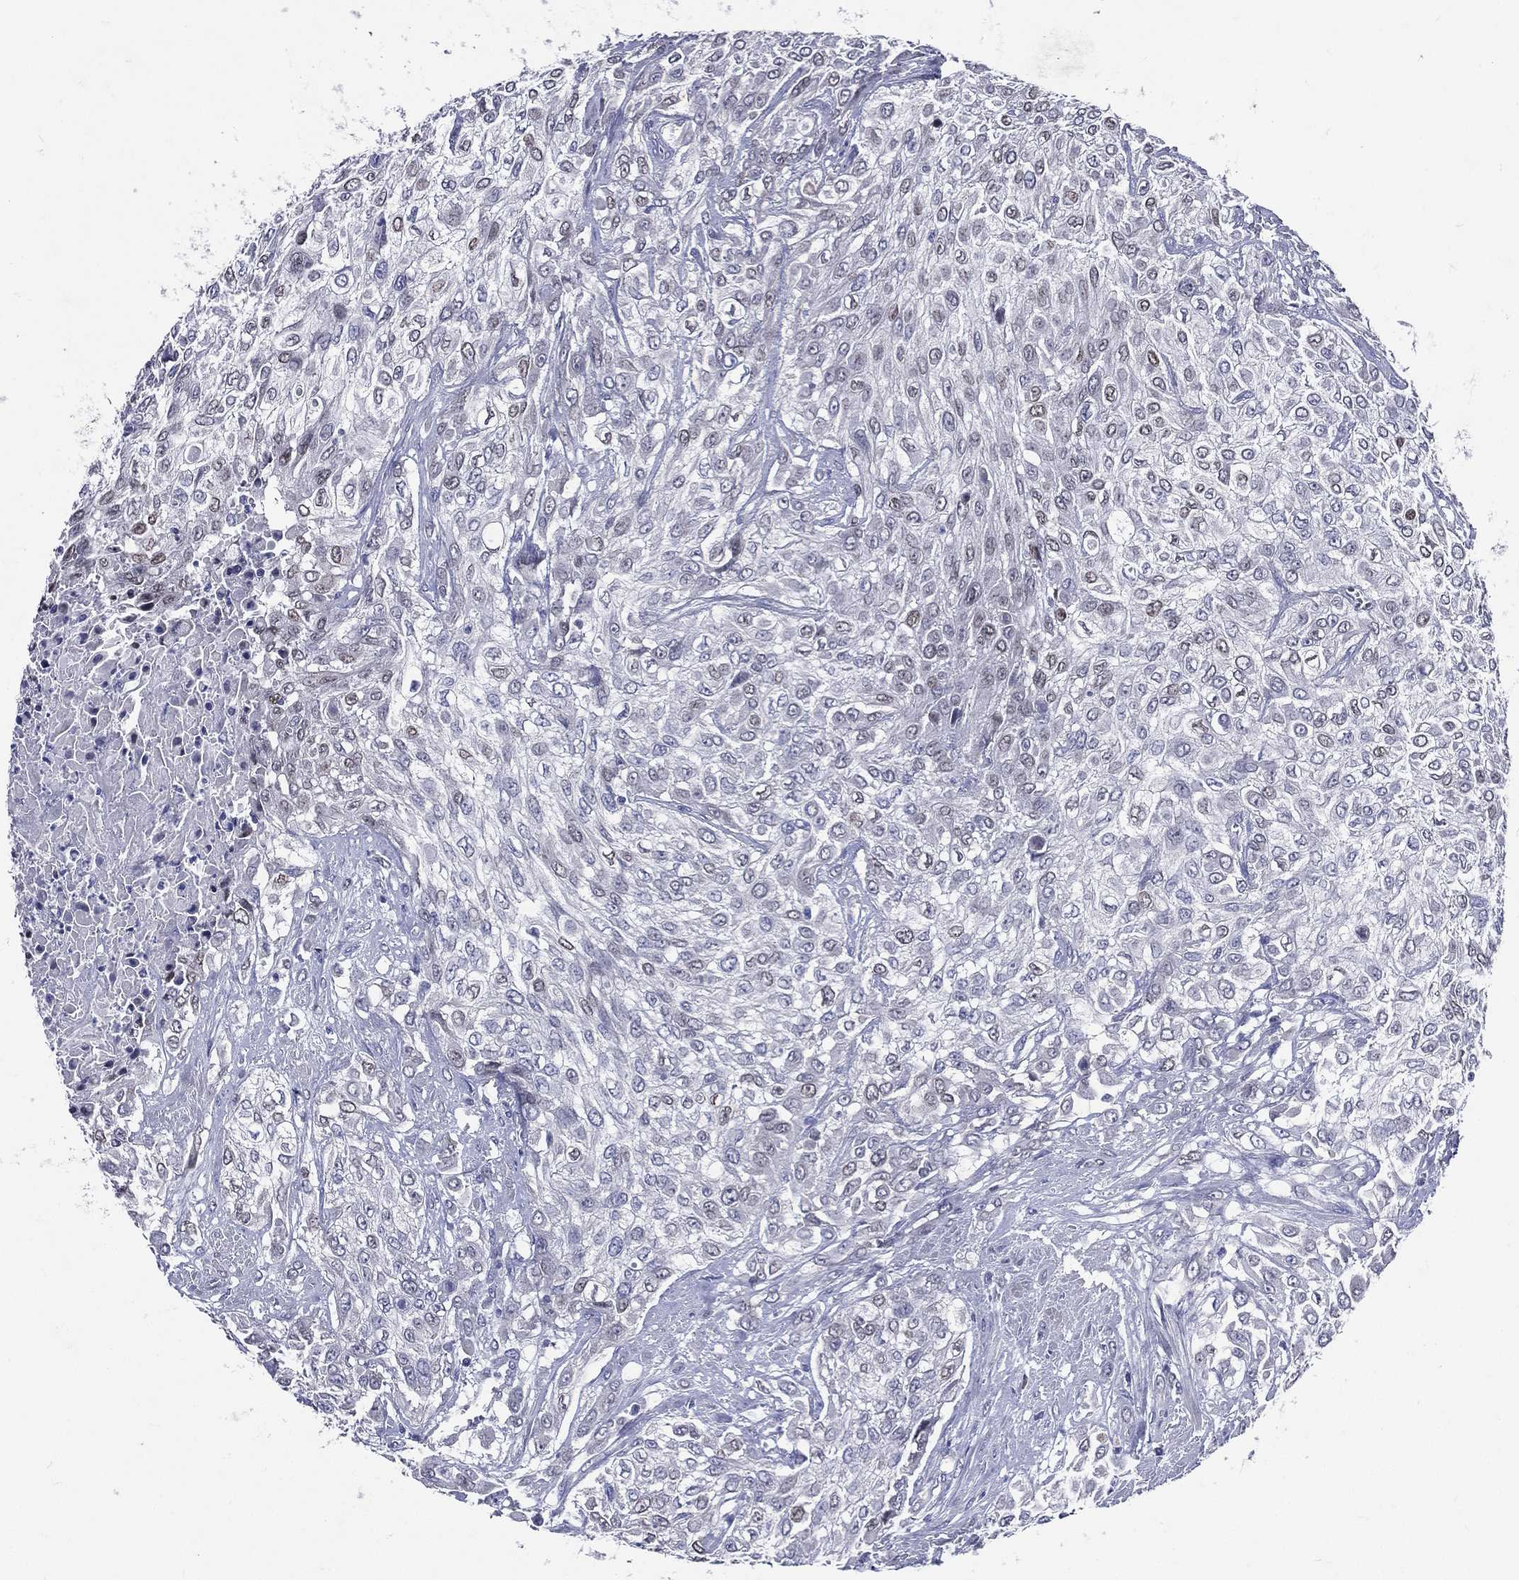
{"staining": {"intensity": "negative", "quantity": "none", "location": "none"}, "tissue": "urothelial cancer", "cell_type": "Tumor cells", "image_type": "cancer", "snomed": [{"axis": "morphology", "description": "Urothelial carcinoma, High grade"}, {"axis": "topography", "description": "Urinary bladder"}], "caption": "This image is of urothelial cancer stained with immunohistochemistry (IHC) to label a protein in brown with the nuclei are counter-stained blue. There is no positivity in tumor cells.", "gene": "TGM1", "patient": {"sex": "male", "age": 57}}